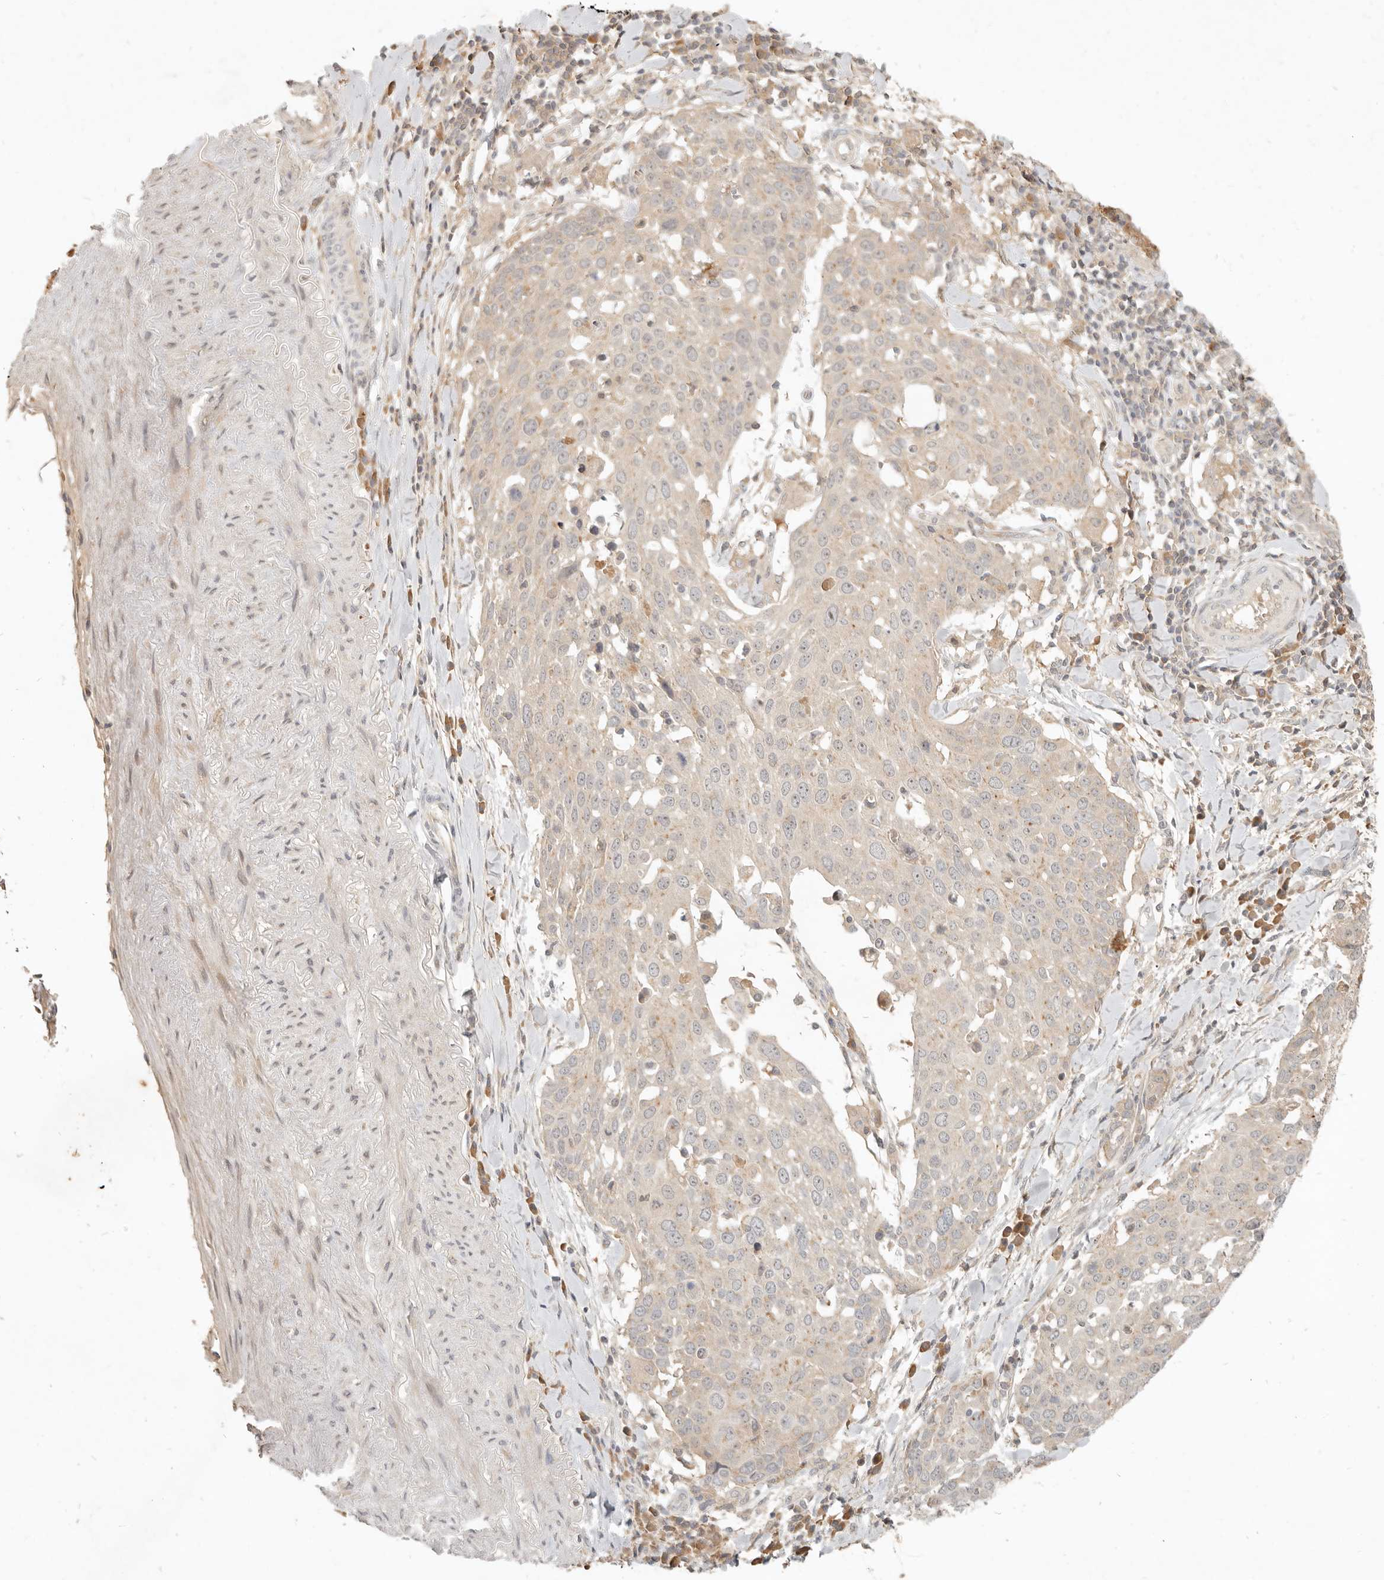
{"staining": {"intensity": "weak", "quantity": "25%-75%", "location": "cytoplasmic/membranous"}, "tissue": "lung cancer", "cell_type": "Tumor cells", "image_type": "cancer", "snomed": [{"axis": "morphology", "description": "Squamous cell carcinoma, NOS"}, {"axis": "topography", "description": "Lung"}], "caption": "Human lung cancer (squamous cell carcinoma) stained with a brown dye displays weak cytoplasmic/membranous positive staining in about 25%-75% of tumor cells.", "gene": "UBXN11", "patient": {"sex": "male", "age": 65}}